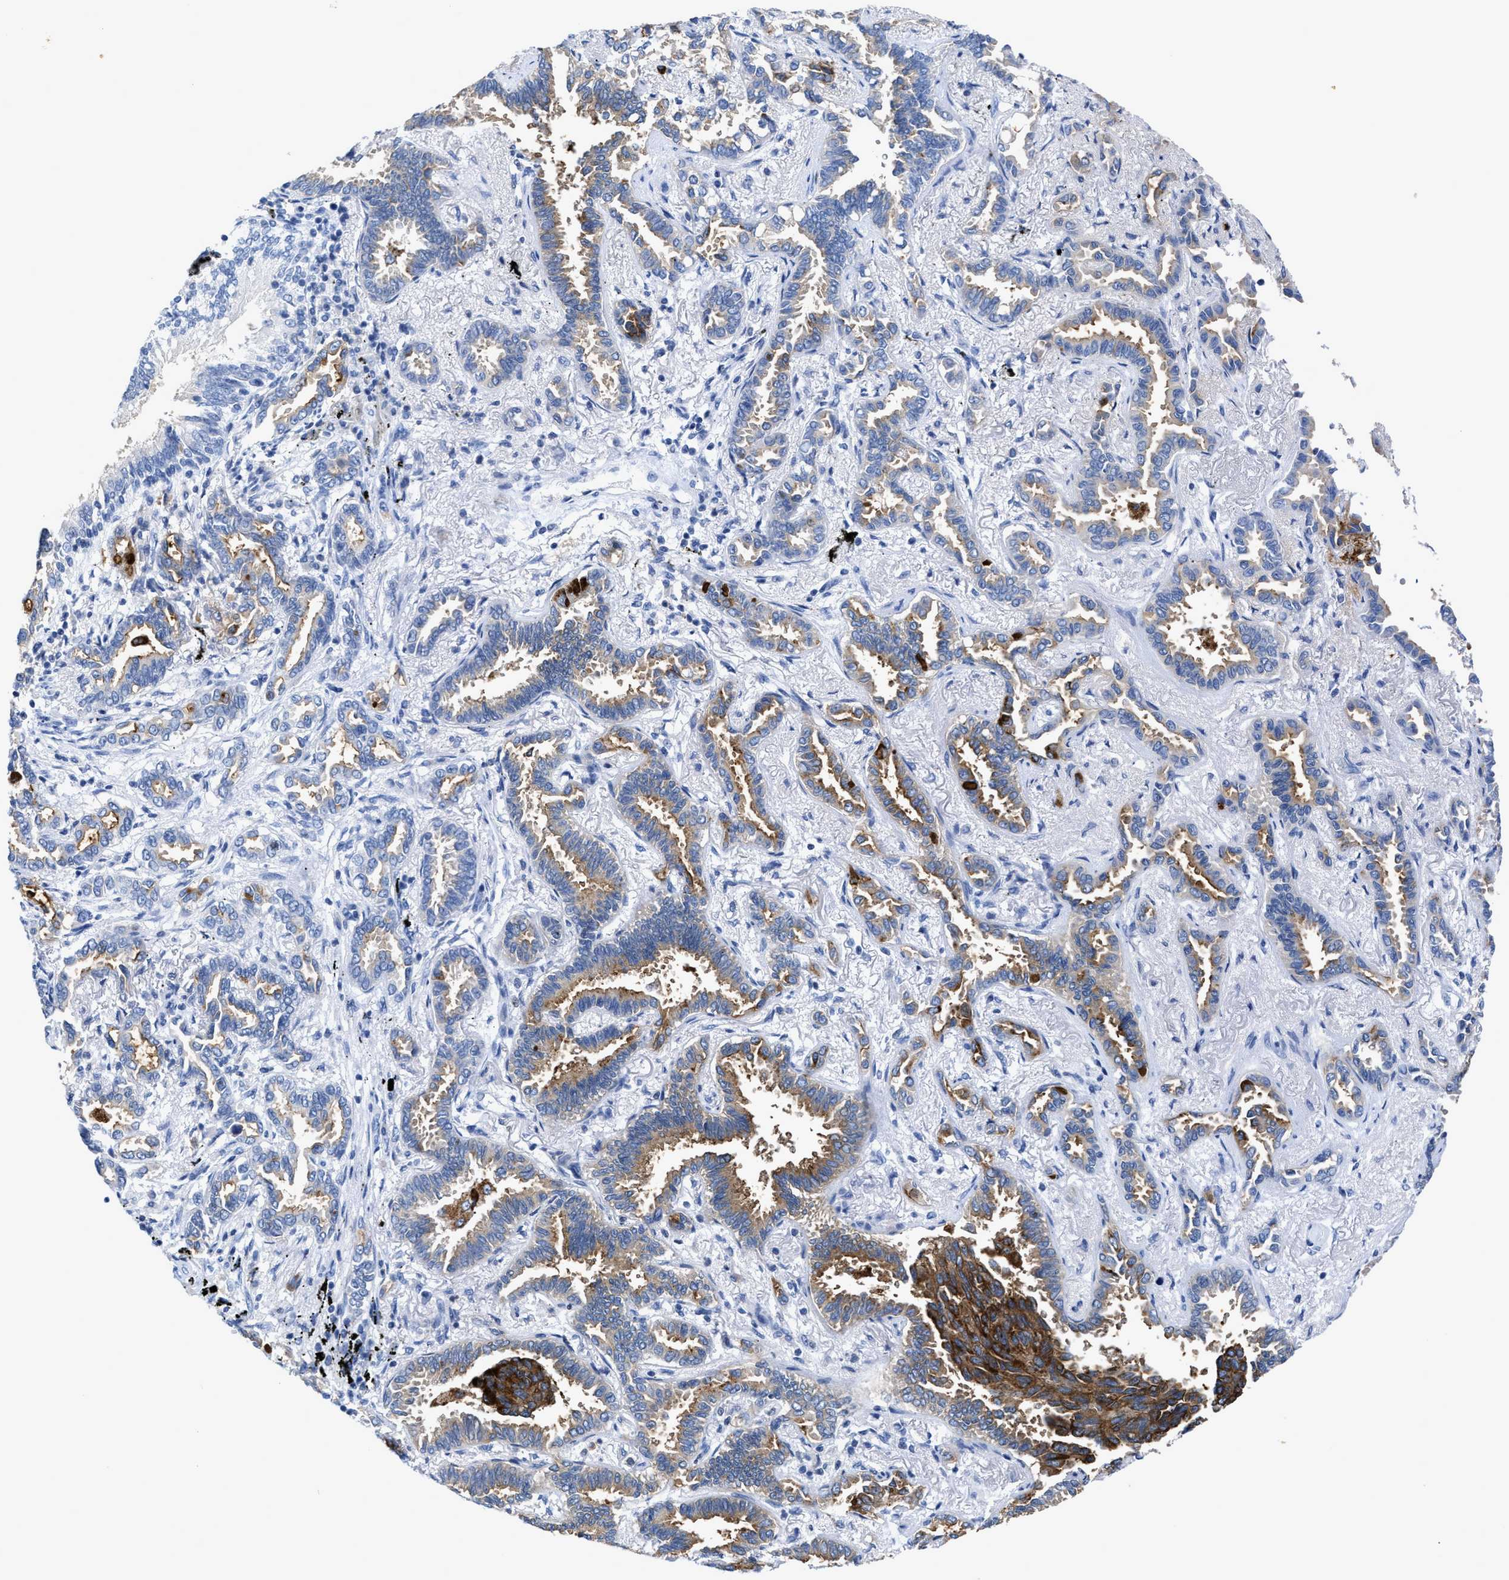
{"staining": {"intensity": "moderate", "quantity": "25%-75%", "location": "cytoplasmic/membranous"}, "tissue": "lung cancer", "cell_type": "Tumor cells", "image_type": "cancer", "snomed": [{"axis": "morphology", "description": "Adenocarcinoma, NOS"}, {"axis": "topography", "description": "Lung"}], "caption": "Human adenocarcinoma (lung) stained for a protein (brown) shows moderate cytoplasmic/membranous positive expression in approximately 25%-75% of tumor cells.", "gene": "CEACAM5", "patient": {"sex": "male", "age": 59}}